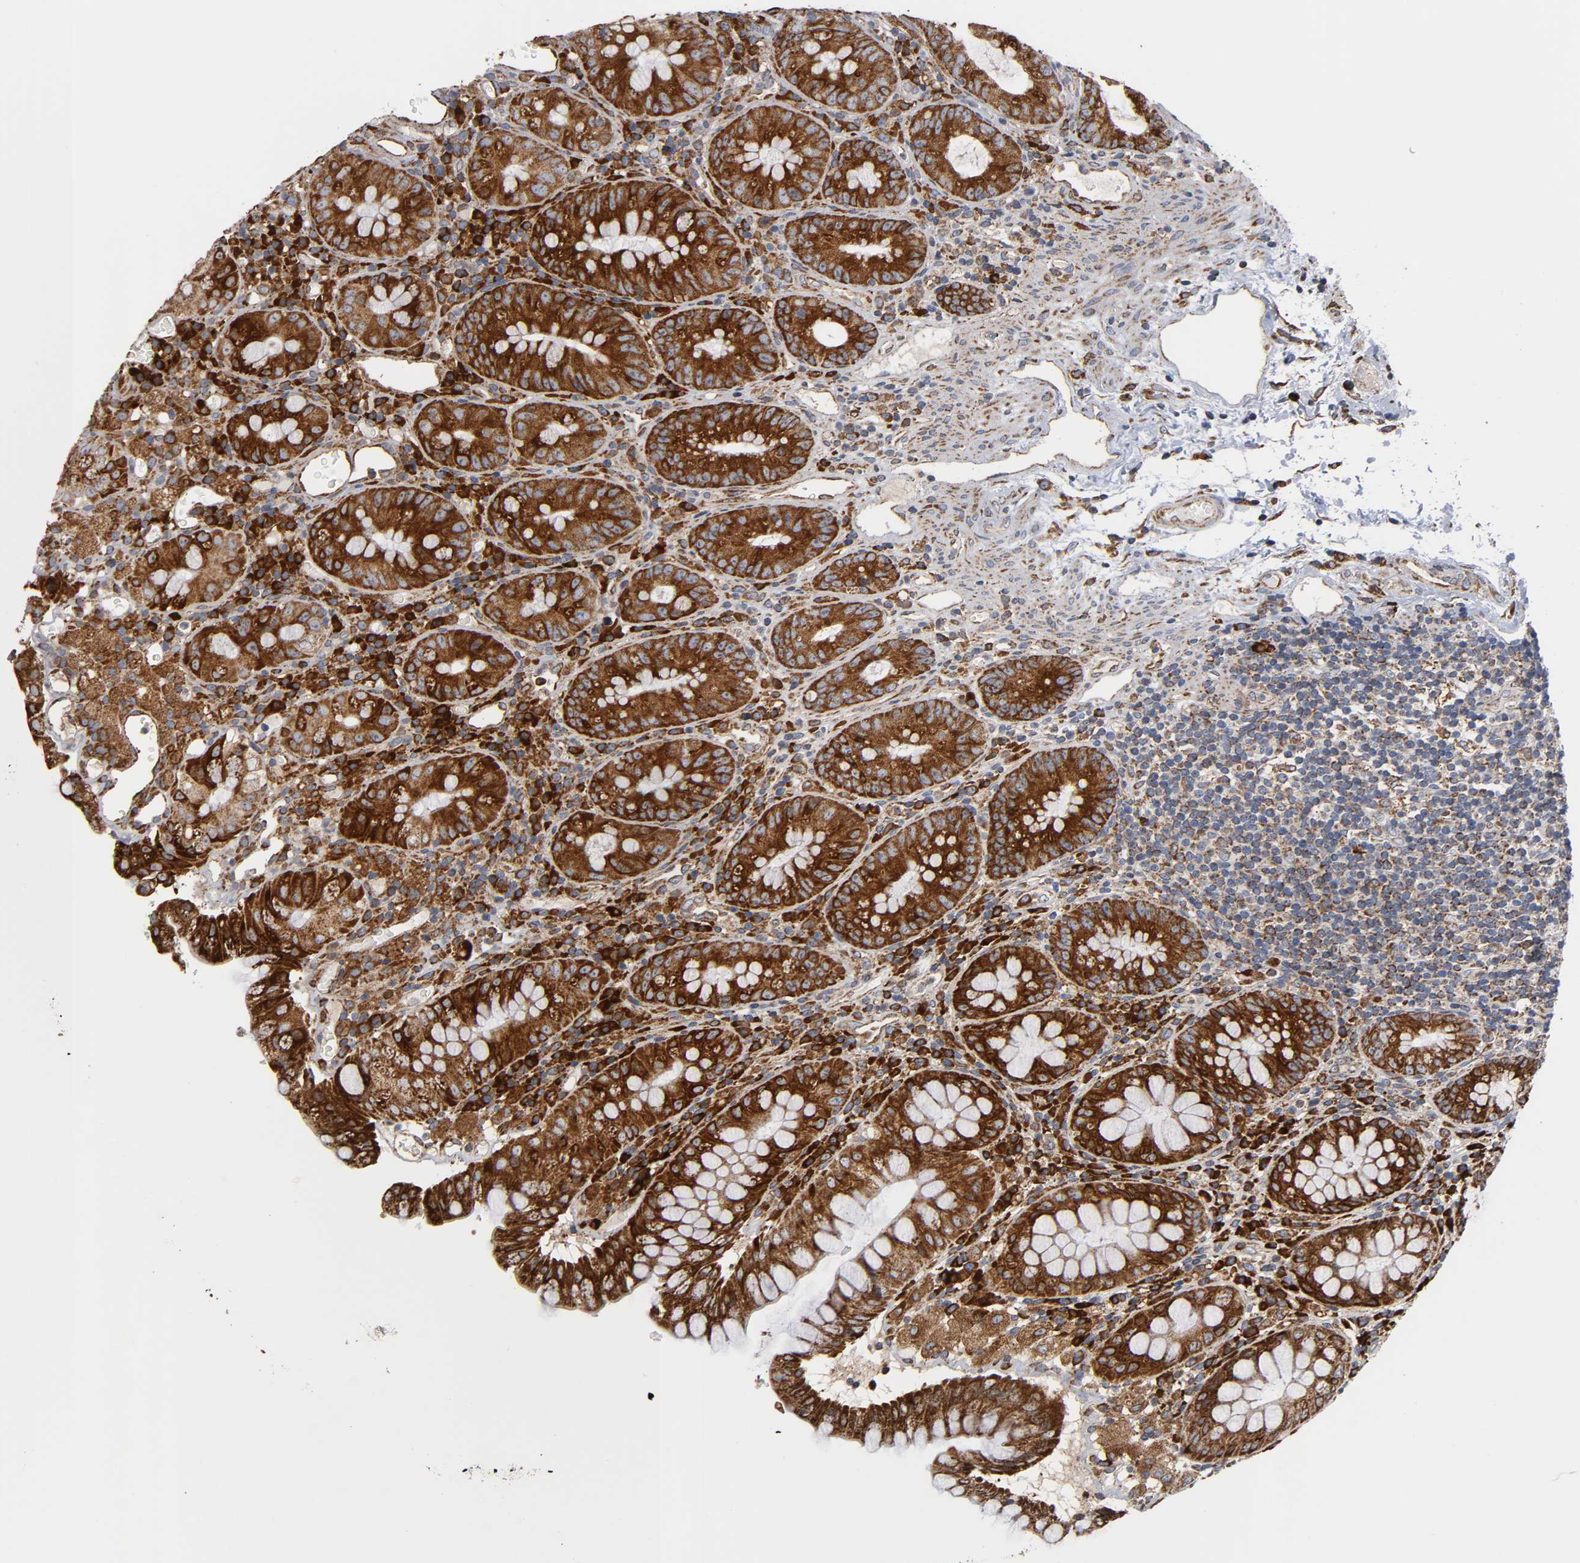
{"staining": {"intensity": "moderate", "quantity": ">75%", "location": "cytoplasmic/membranous"}, "tissue": "colon", "cell_type": "Endothelial cells", "image_type": "normal", "snomed": [{"axis": "morphology", "description": "Normal tissue, NOS"}, {"axis": "topography", "description": "Colon"}], "caption": "A brown stain highlights moderate cytoplasmic/membranous positivity of a protein in endothelial cells of benign human colon. (brown staining indicates protein expression, while blue staining denotes nuclei).", "gene": "MAP3K1", "patient": {"sex": "female", "age": 46}}